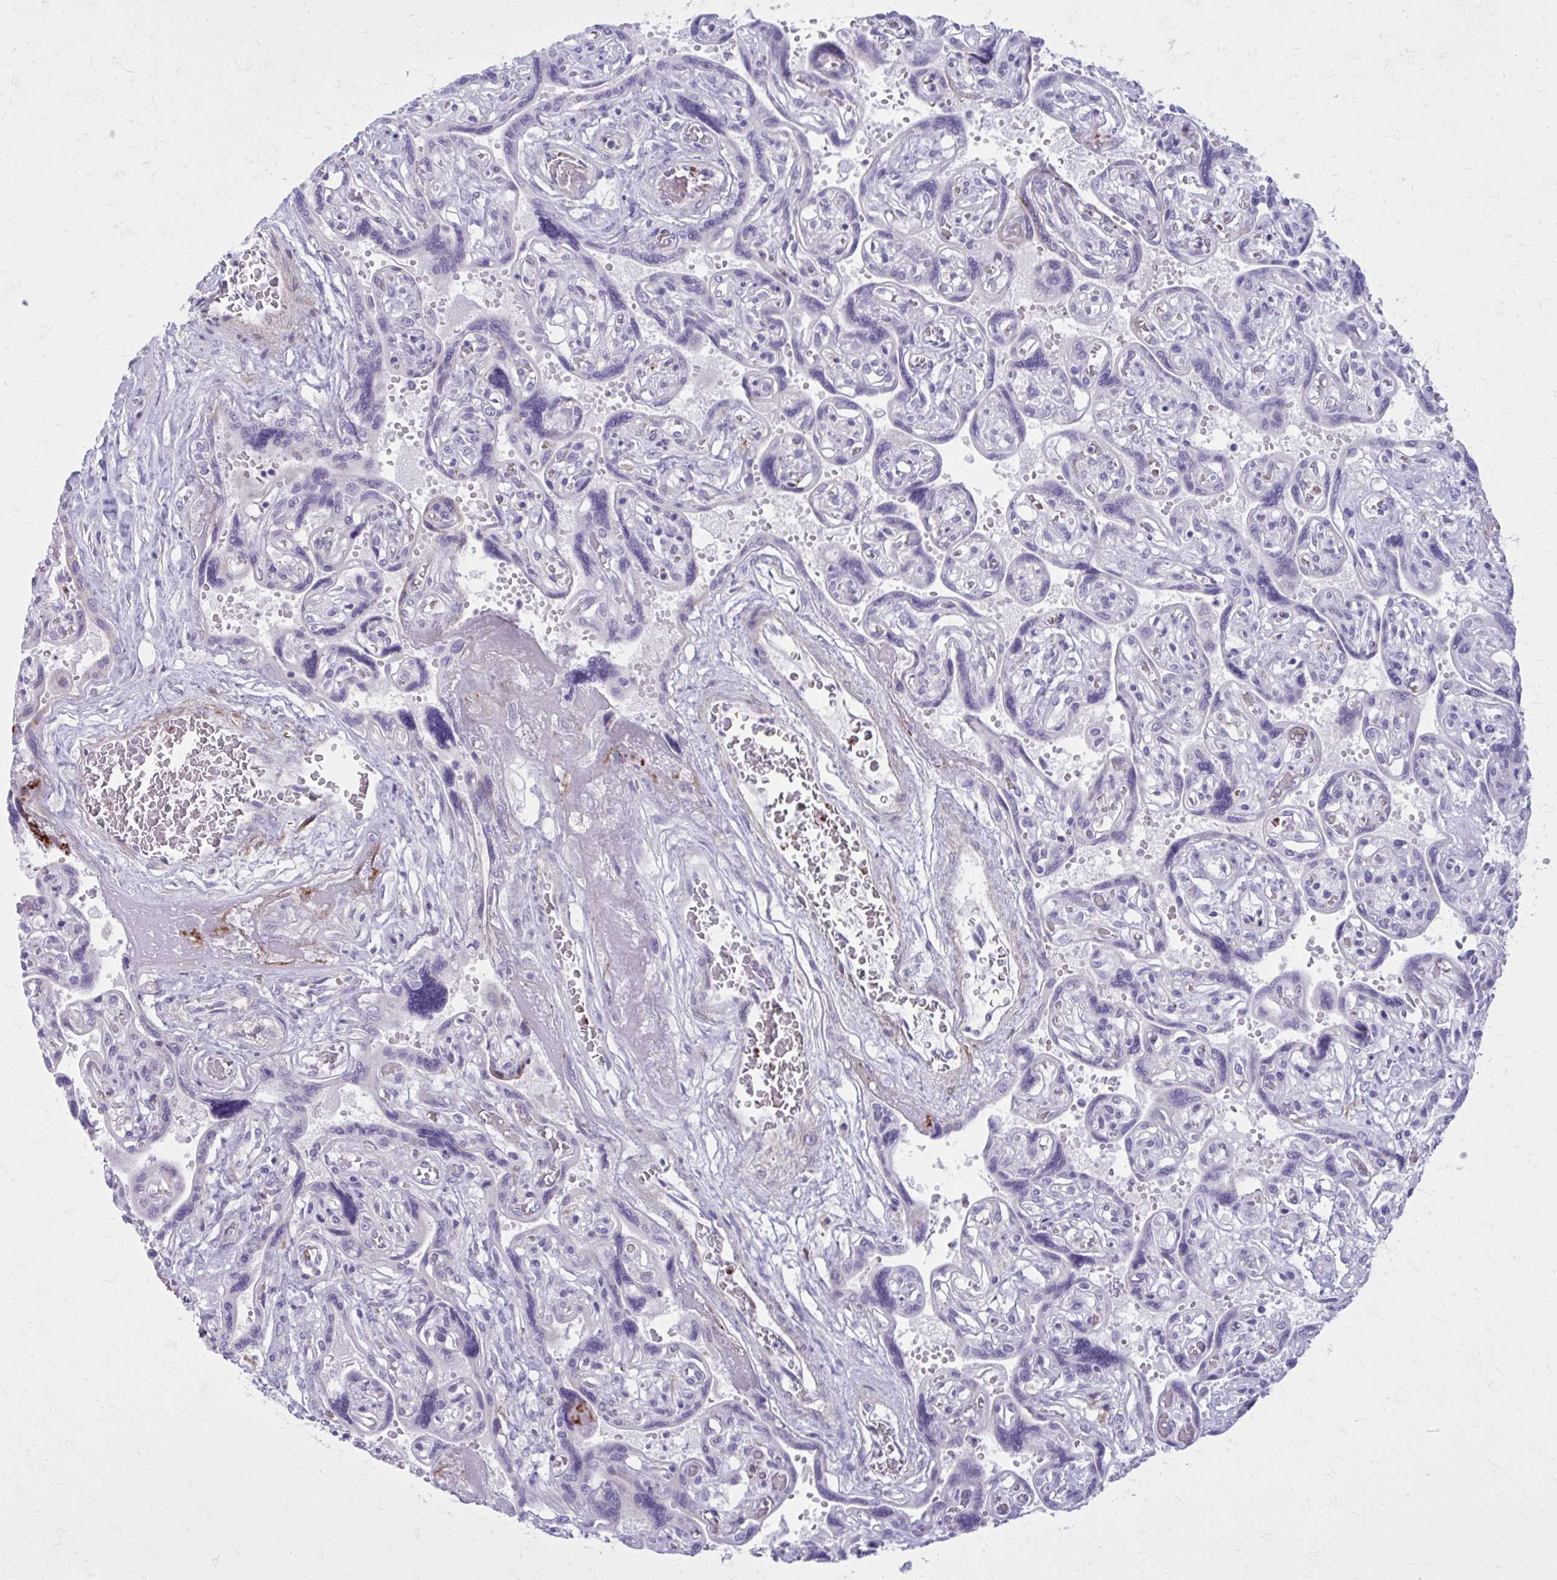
{"staining": {"intensity": "moderate", "quantity": ">75%", "location": "cytoplasmic/membranous"}, "tissue": "placenta", "cell_type": "Decidual cells", "image_type": "normal", "snomed": [{"axis": "morphology", "description": "Normal tissue, NOS"}, {"axis": "topography", "description": "Placenta"}], "caption": "IHC of benign placenta demonstrates medium levels of moderate cytoplasmic/membranous positivity in approximately >75% of decidual cells.", "gene": "GIGYF2", "patient": {"sex": "female", "age": 32}}